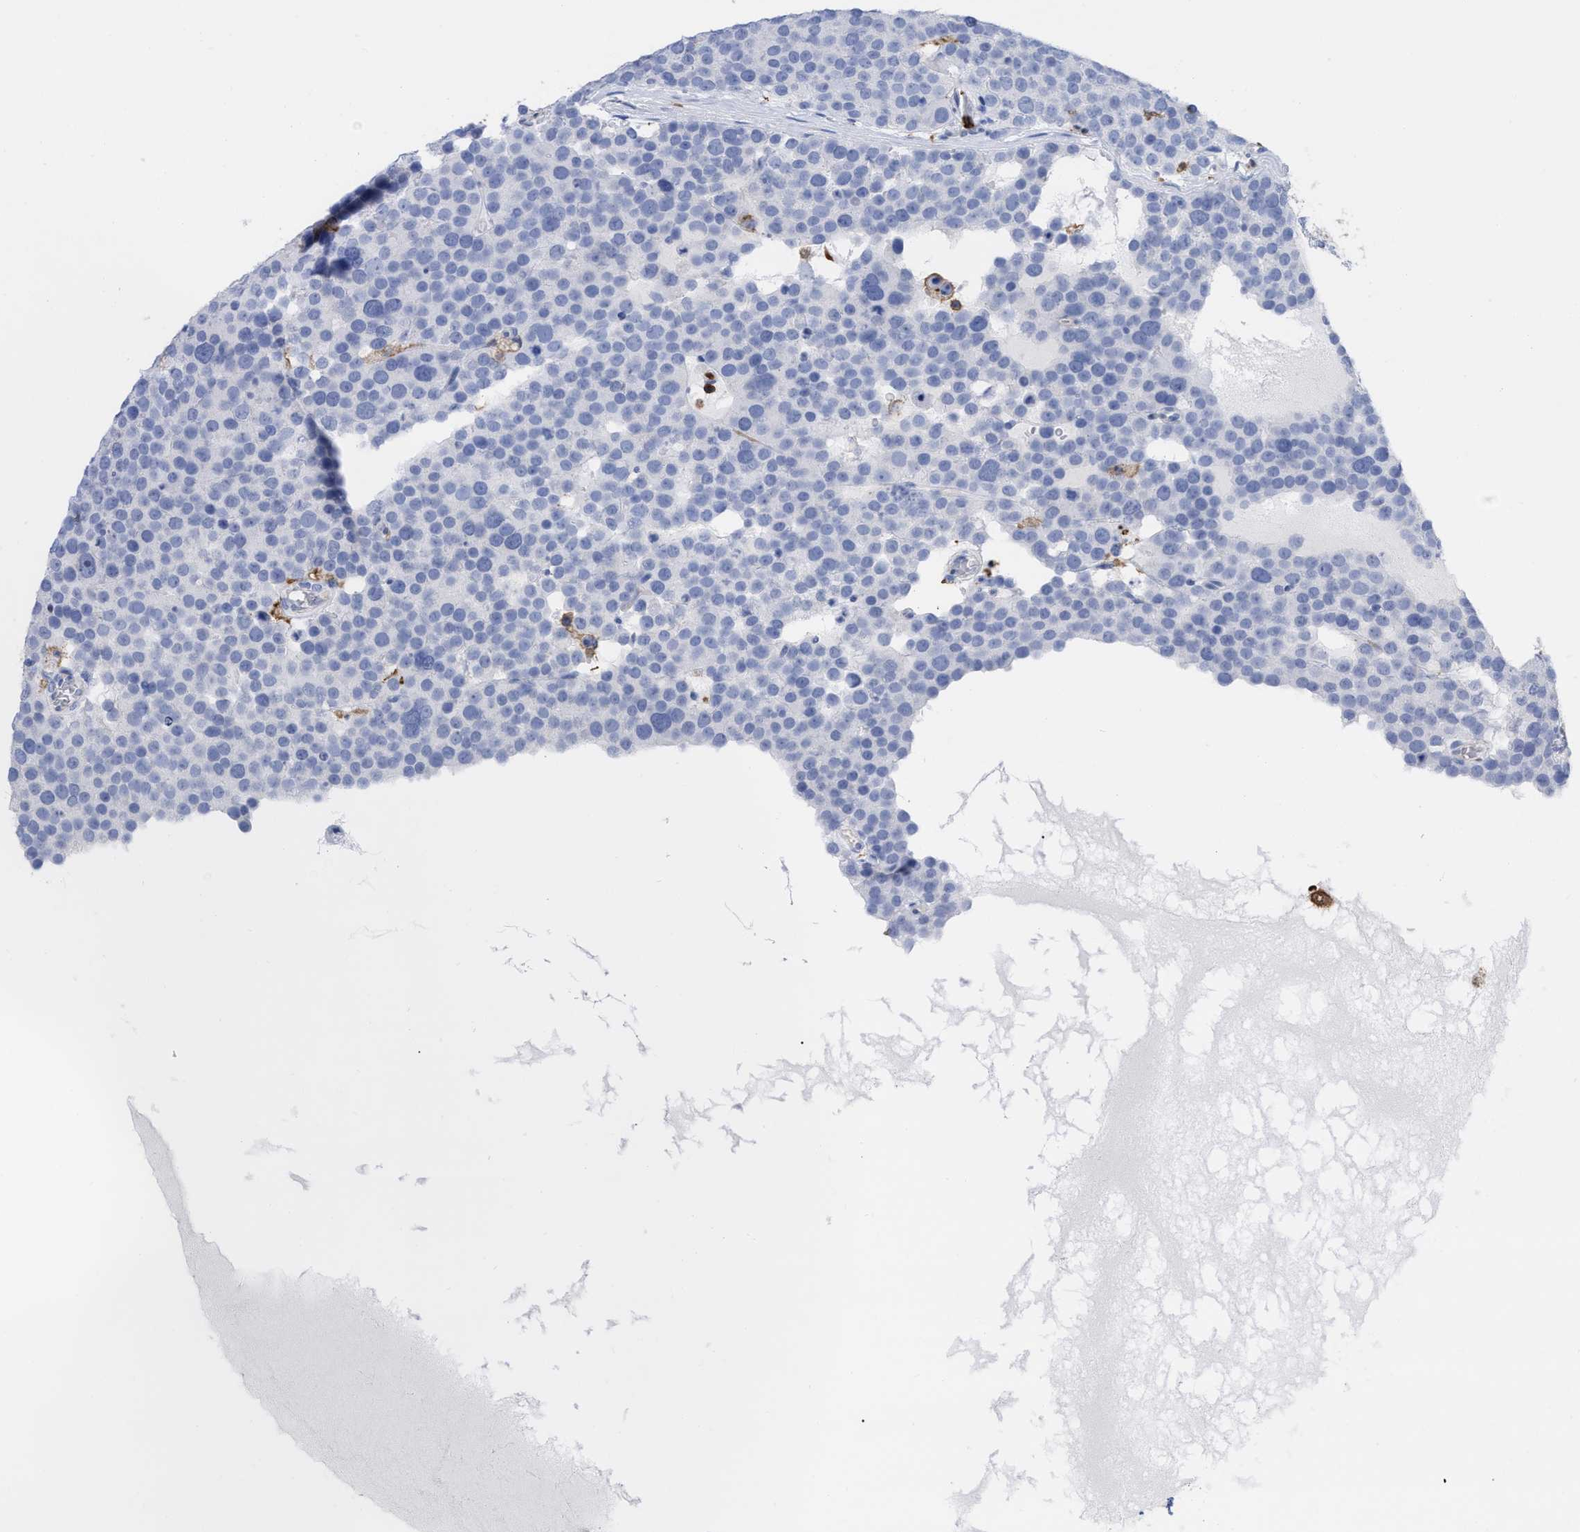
{"staining": {"intensity": "negative", "quantity": "none", "location": "none"}, "tissue": "testis cancer", "cell_type": "Tumor cells", "image_type": "cancer", "snomed": [{"axis": "morphology", "description": "Seminoma, NOS"}, {"axis": "topography", "description": "Testis"}], "caption": "Tumor cells are negative for protein expression in human testis cancer (seminoma).", "gene": "HCLS1", "patient": {"sex": "male", "age": 71}}